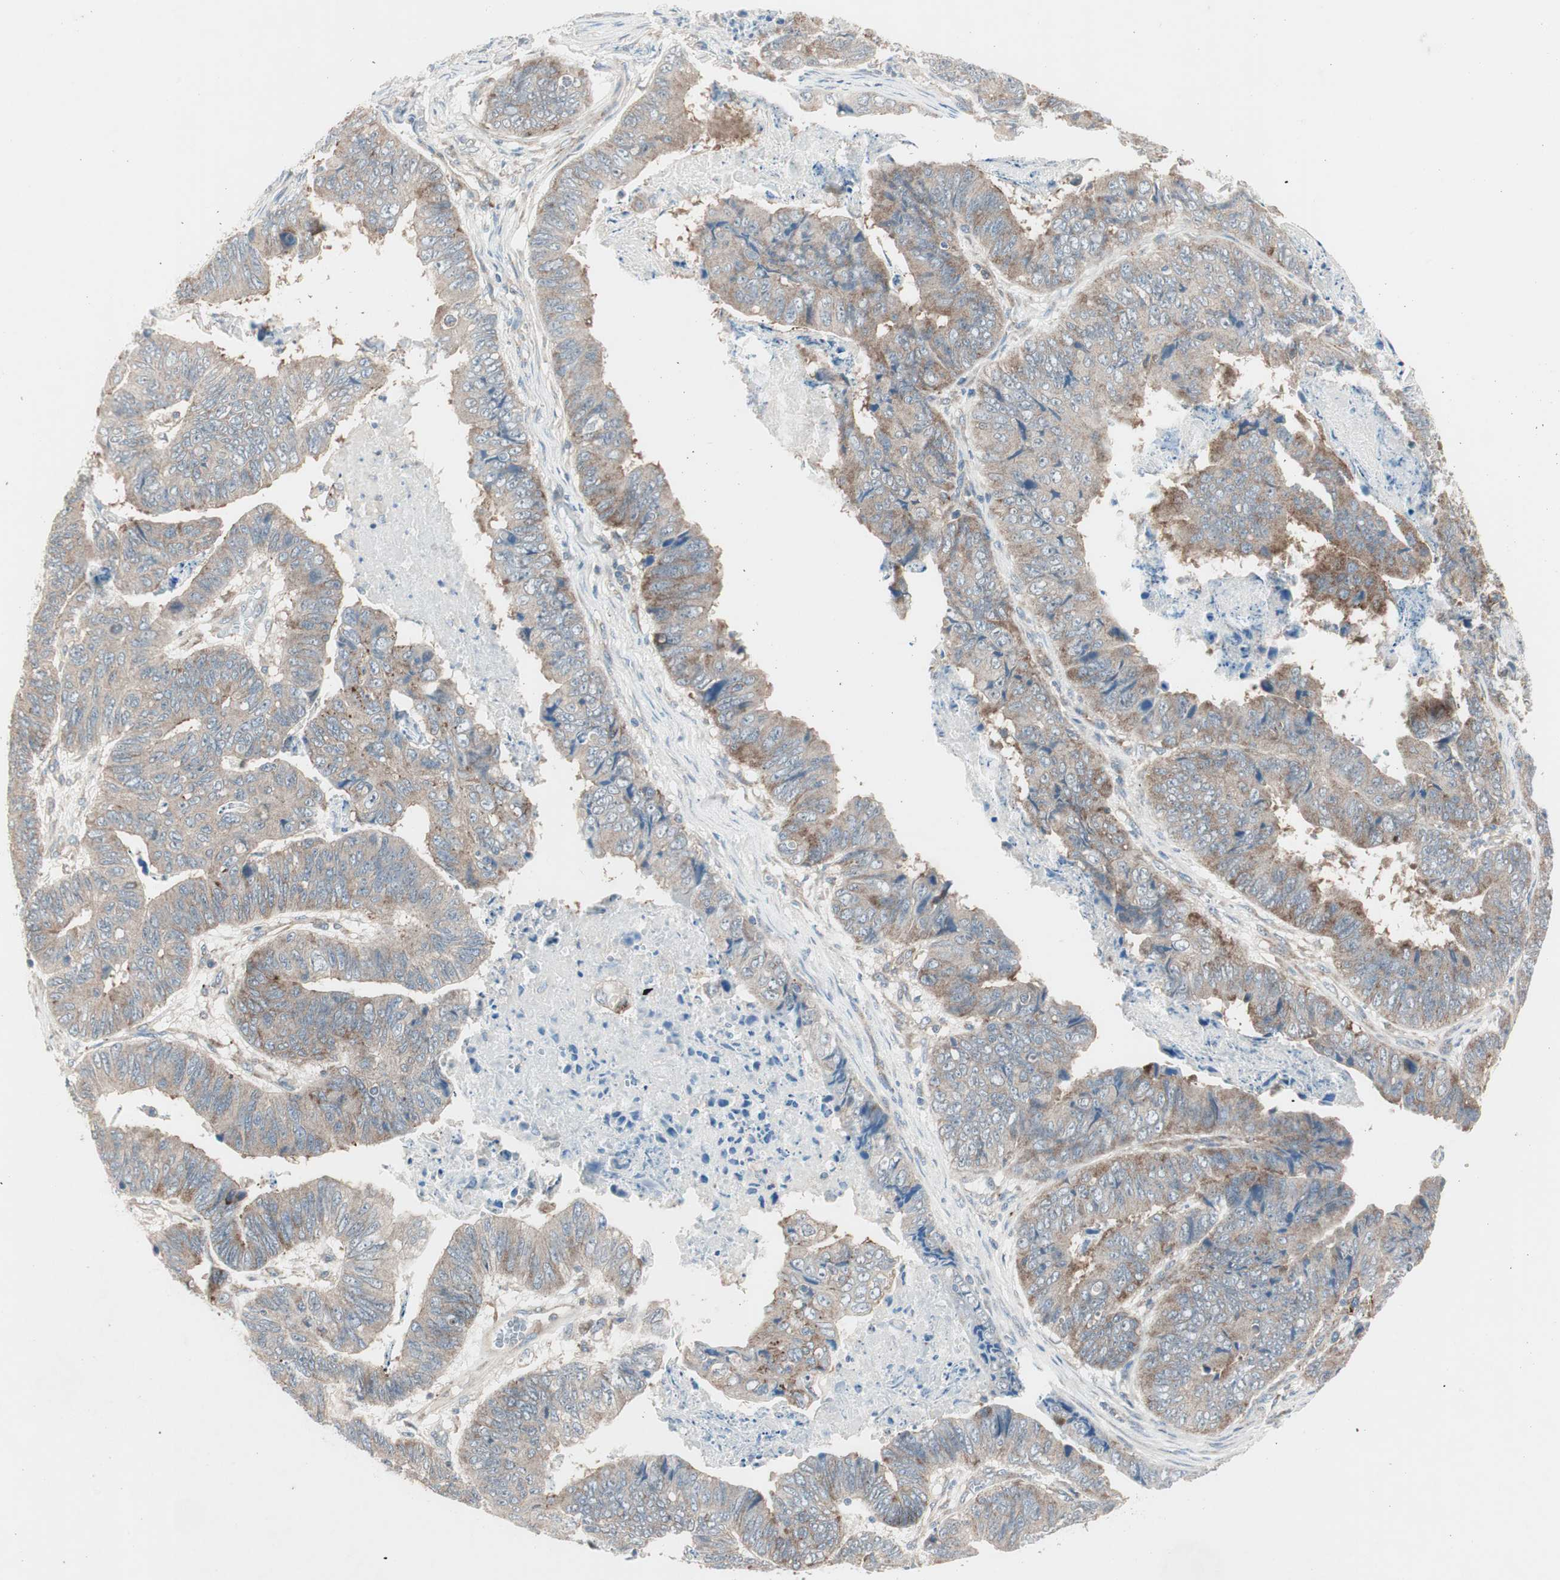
{"staining": {"intensity": "moderate", "quantity": ">75%", "location": "cytoplasmic/membranous"}, "tissue": "stomach cancer", "cell_type": "Tumor cells", "image_type": "cancer", "snomed": [{"axis": "morphology", "description": "Adenocarcinoma, NOS"}, {"axis": "topography", "description": "Stomach, lower"}], "caption": "Stomach cancer tissue displays moderate cytoplasmic/membranous positivity in approximately >75% of tumor cells, visualized by immunohistochemistry. The staining was performed using DAB to visualize the protein expression in brown, while the nuclei were stained in blue with hematoxylin (Magnification: 20x).", "gene": "CCL14", "patient": {"sex": "male", "age": 77}}